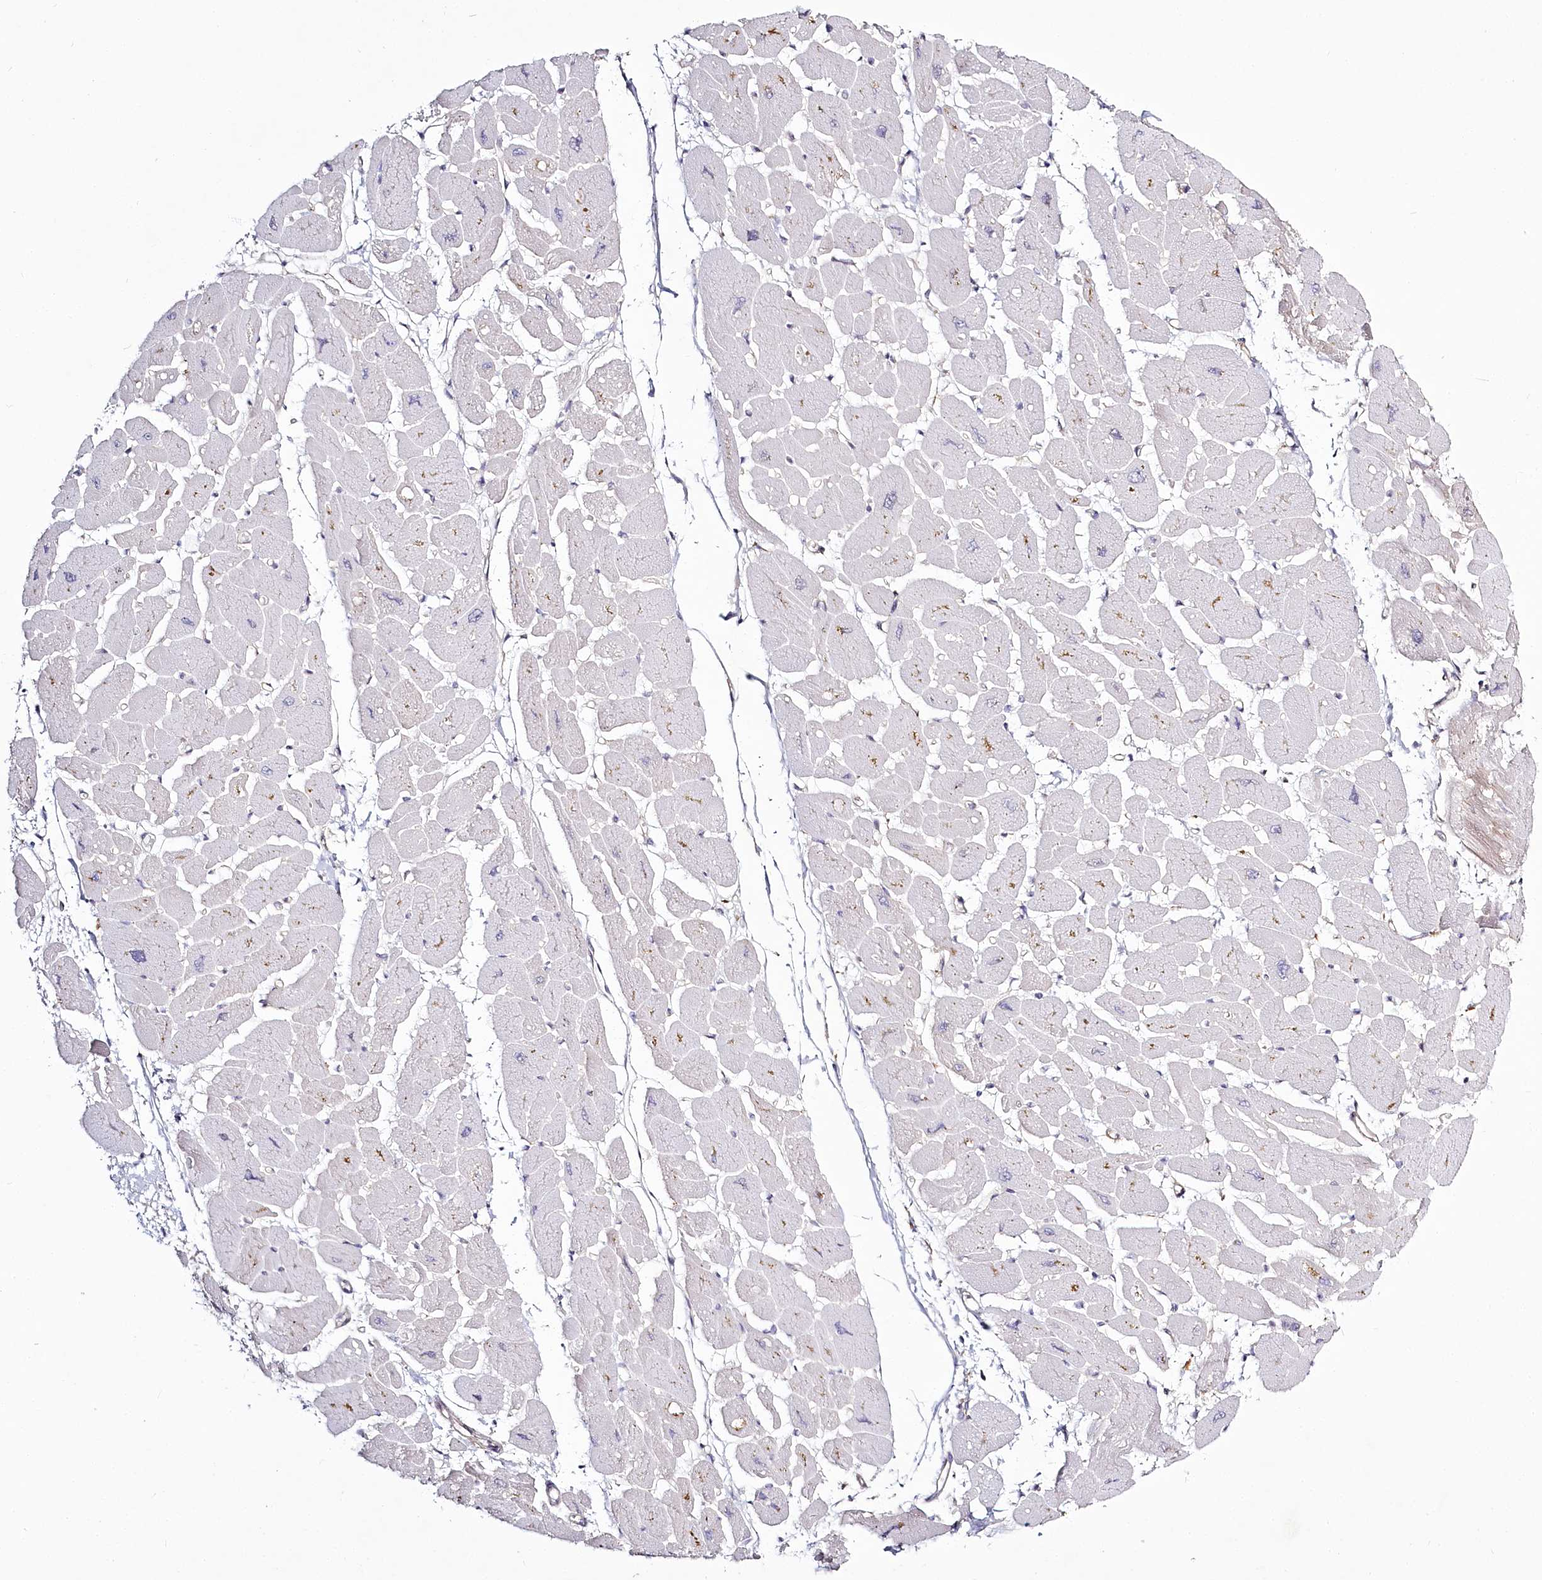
{"staining": {"intensity": "weak", "quantity": "25%-75%", "location": "cytoplasmic/membranous"}, "tissue": "heart muscle", "cell_type": "Cardiomyocytes", "image_type": "normal", "snomed": [{"axis": "morphology", "description": "Normal tissue, NOS"}, {"axis": "topography", "description": "Heart"}], "caption": "Protein expression analysis of unremarkable human heart muscle reveals weak cytoplasmic/membranous positivity in approximately 25%-75% of cardiomyocytes. (DAB (3,3'-diaminobenzidine) = brown stain, brightfield microscopy at high magnification).", "gene": "SPINK13", "patient": {"sex": "female", "age": 54}}